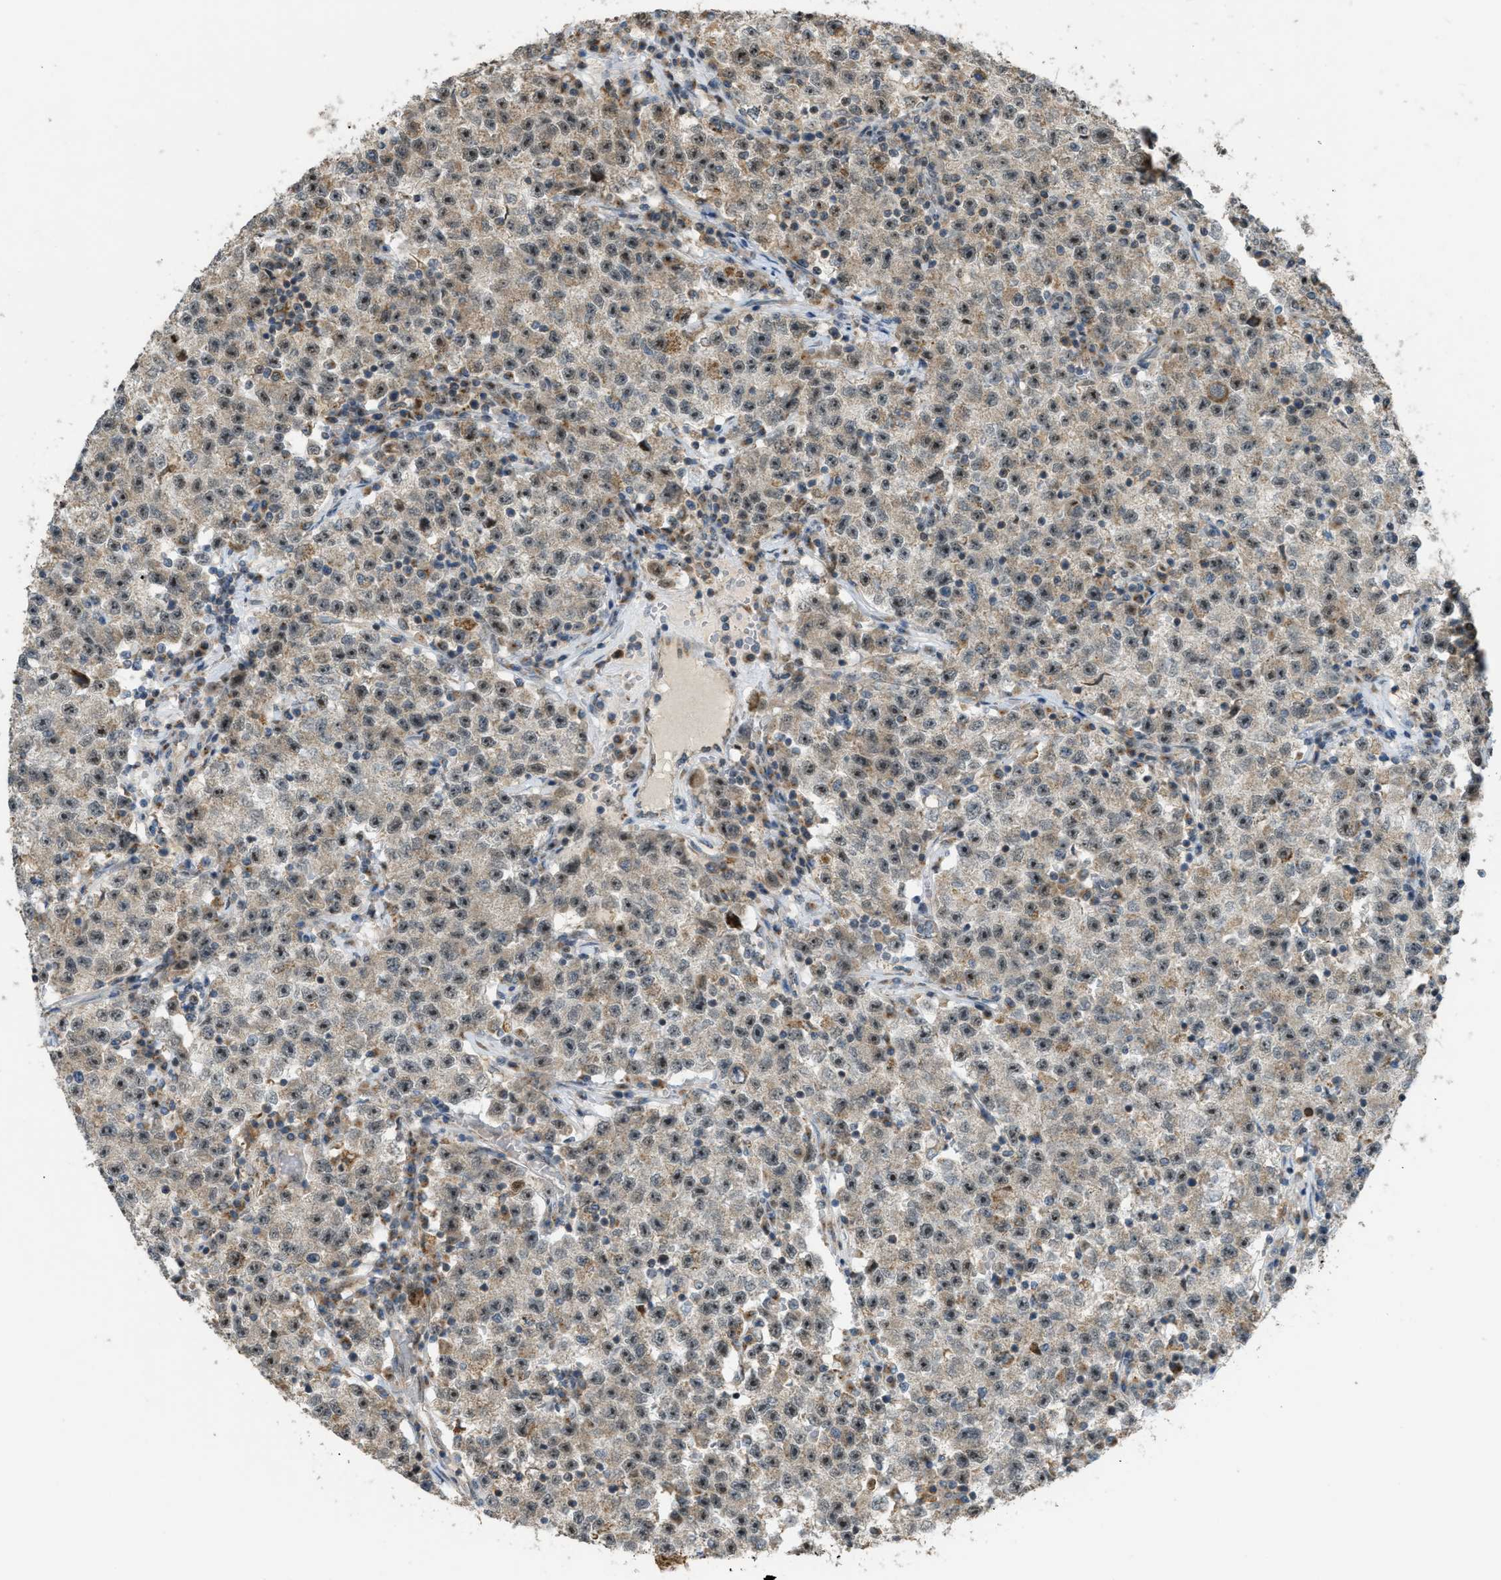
{"staining": {"intensity": "weak", "quantity": ">75%", "location": "cytoplasmic/membranous"}, "tissue": "testis cancer", "cell_type": "Tumor cells", "image_type": "cancer", "snomed": [{"axis": "morphology", "description": "Seminoma, NOS"}, {"axis": "topography", "description": "Testis"}], "caption": "Testis cancer stained with DAB (3,3'-diaminobenzidine) immunohistochemistry shows low levels of weak cytoplasmic/membranous staining in about >75% of tumor cells.", "gene": "CCDC186", "patient": {"sex": "male", "age": 22}}